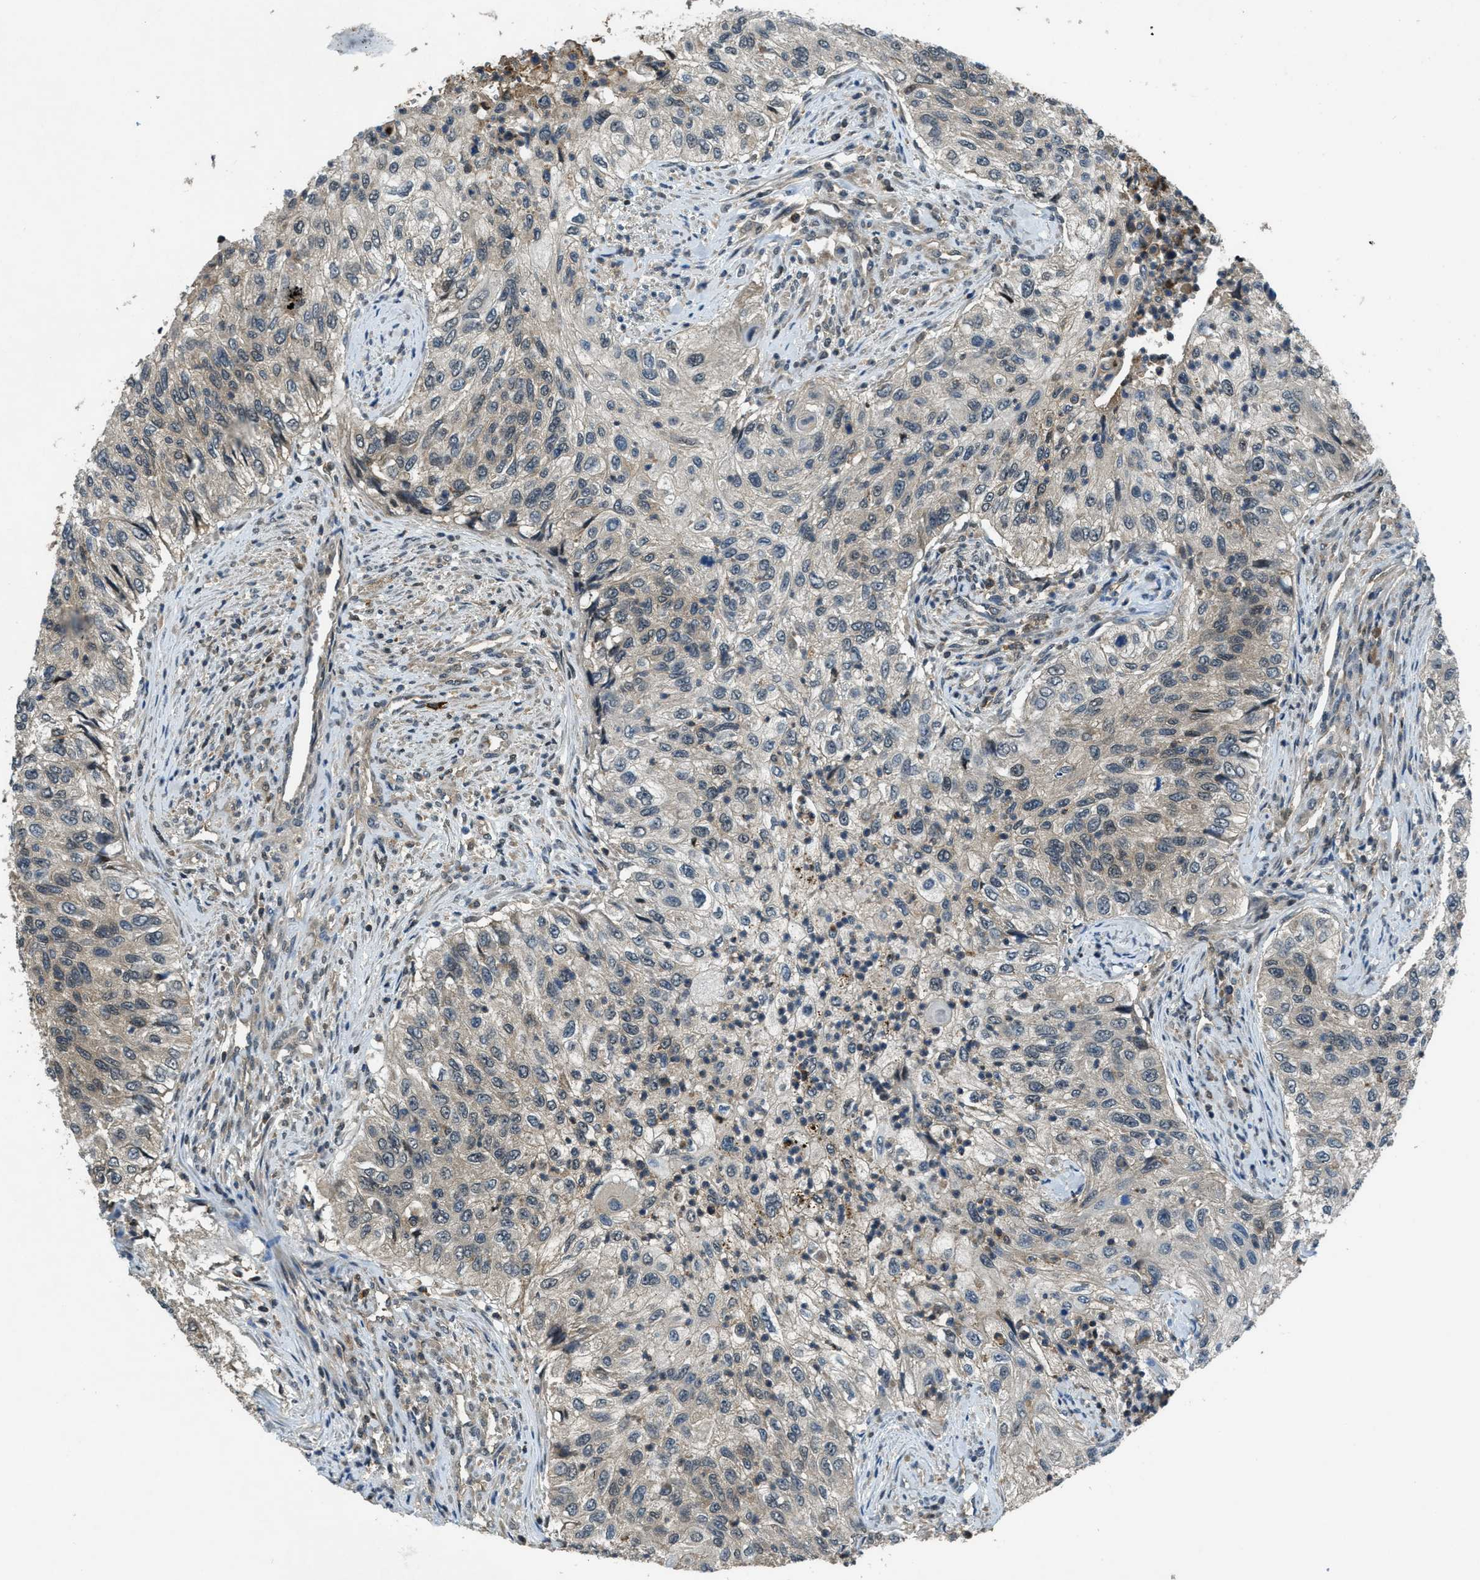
{"staining": {"intensity": "weak", "quantity": "<25%", "location": "cytoplasmic/membranous"}, "tissue": "urothelial cancer", "cell_type": "Tumor cells", "image_type": "cancer", "snomed": [{"axis": "morphology", "description": "Urothelial carcinoma, High grade"}, {"axis": "topography", "description": "Urinary bladder"}], "caption": "Immunohistochemical staining of urothelial cancer demonstrates no significant expression in tumor cells. The staining was performed using DAB (3,3'-diaminobenzidine) to visualize the protein expression in brown, while the nuclei were stained in blue with hematoxylin (Magnification: 20x).", "gene": "DUSP6", "patient": {"sex": "female", "age": 60}}